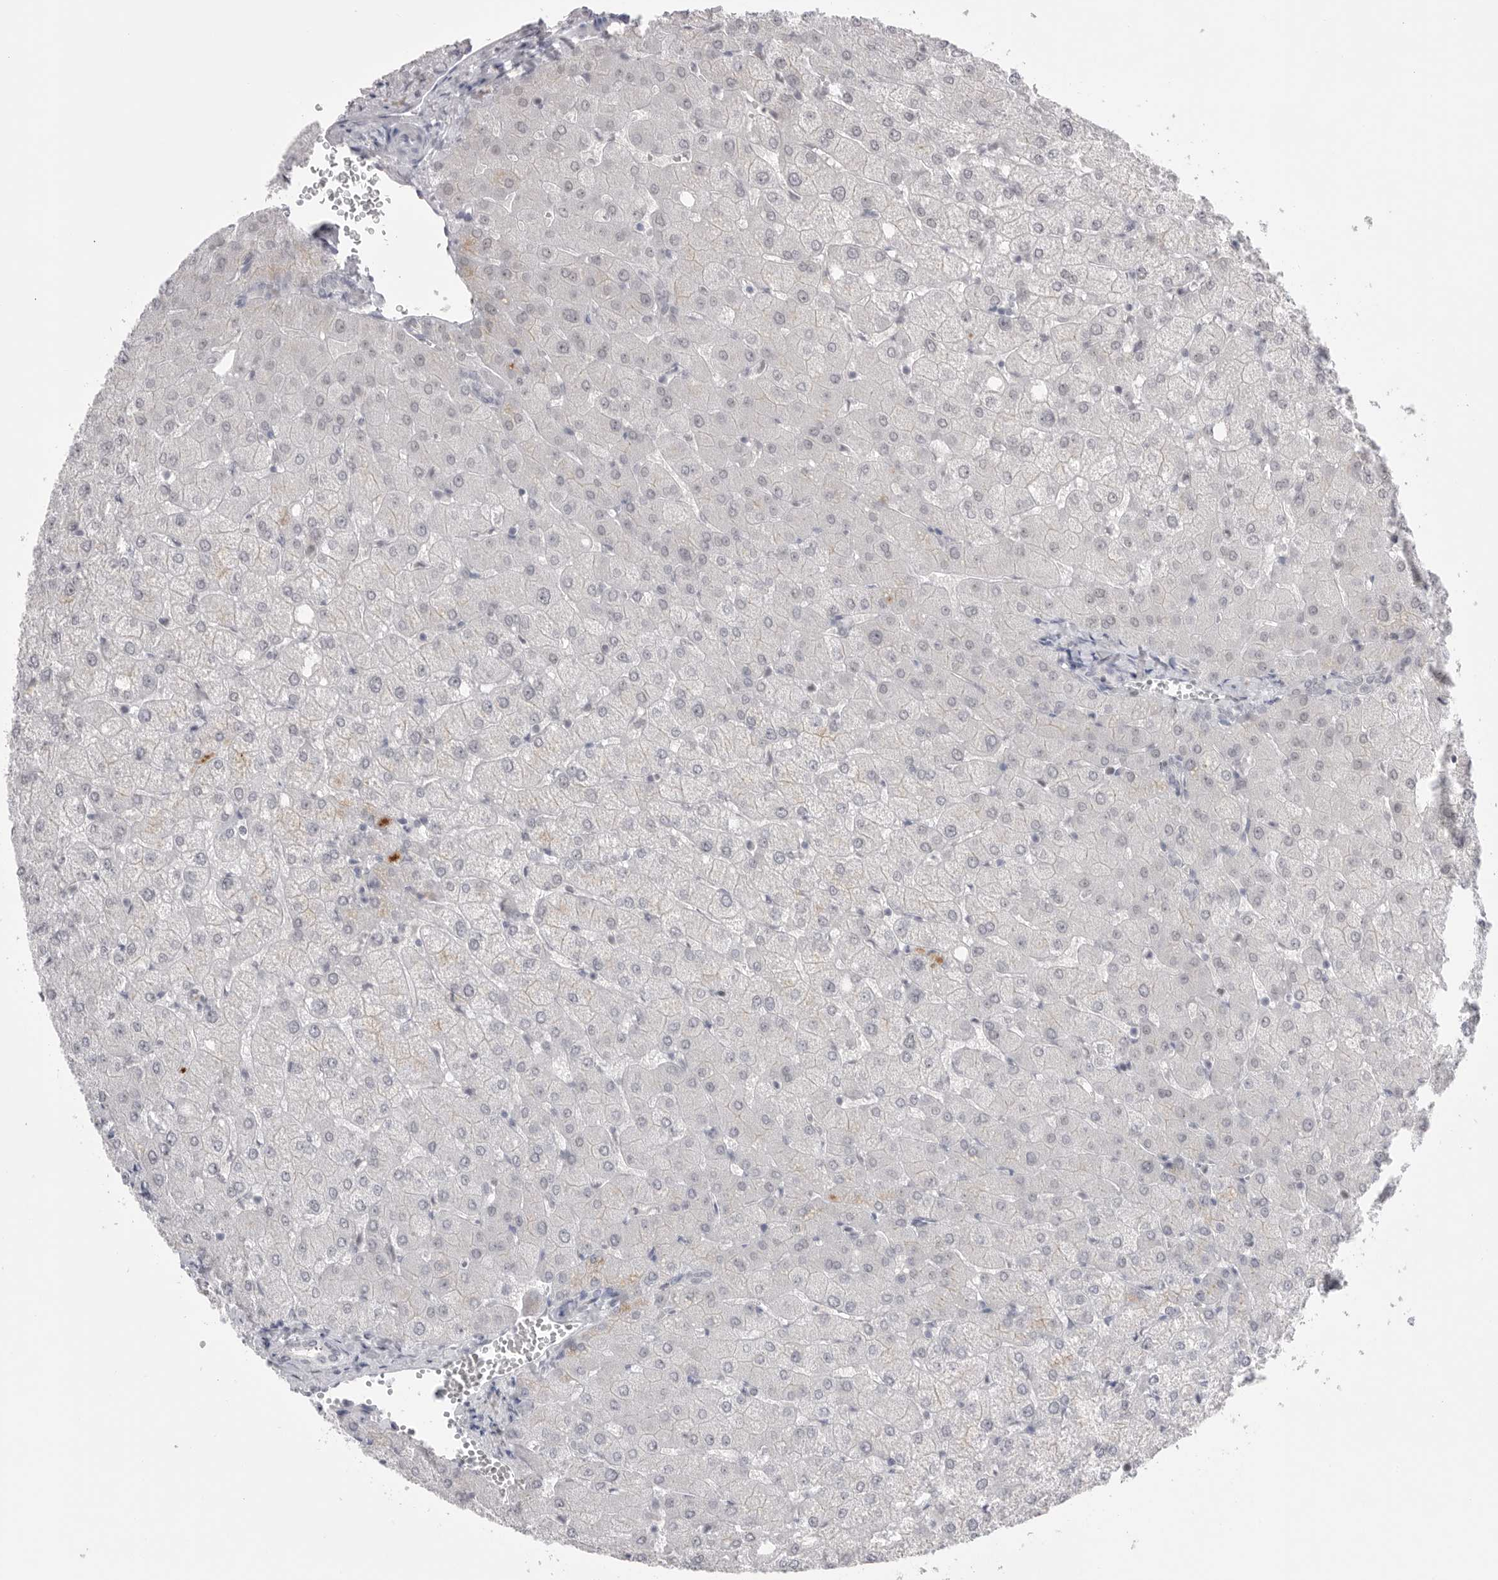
{"staining": {"intensity": "negative", "quantity": "none", "location": "none"}, "tissue": "liver", "cell_type": "Cholangiocytes", "image_type": "normal", "snomed": [{"axis": "morphology", "description": "Normal tissue, NOS"}, {"axis": "topography", "description": "Liver"}], "caption": "Immunohistochemical staining of benign liver shows no significant positivity in cholangiocytes. (Brightfield microscopy of DAB immunohistochemistry (IHC) at high magnification).", "gene": "ZBTB7B", "patient": {"sex": "female", "age": 54}}